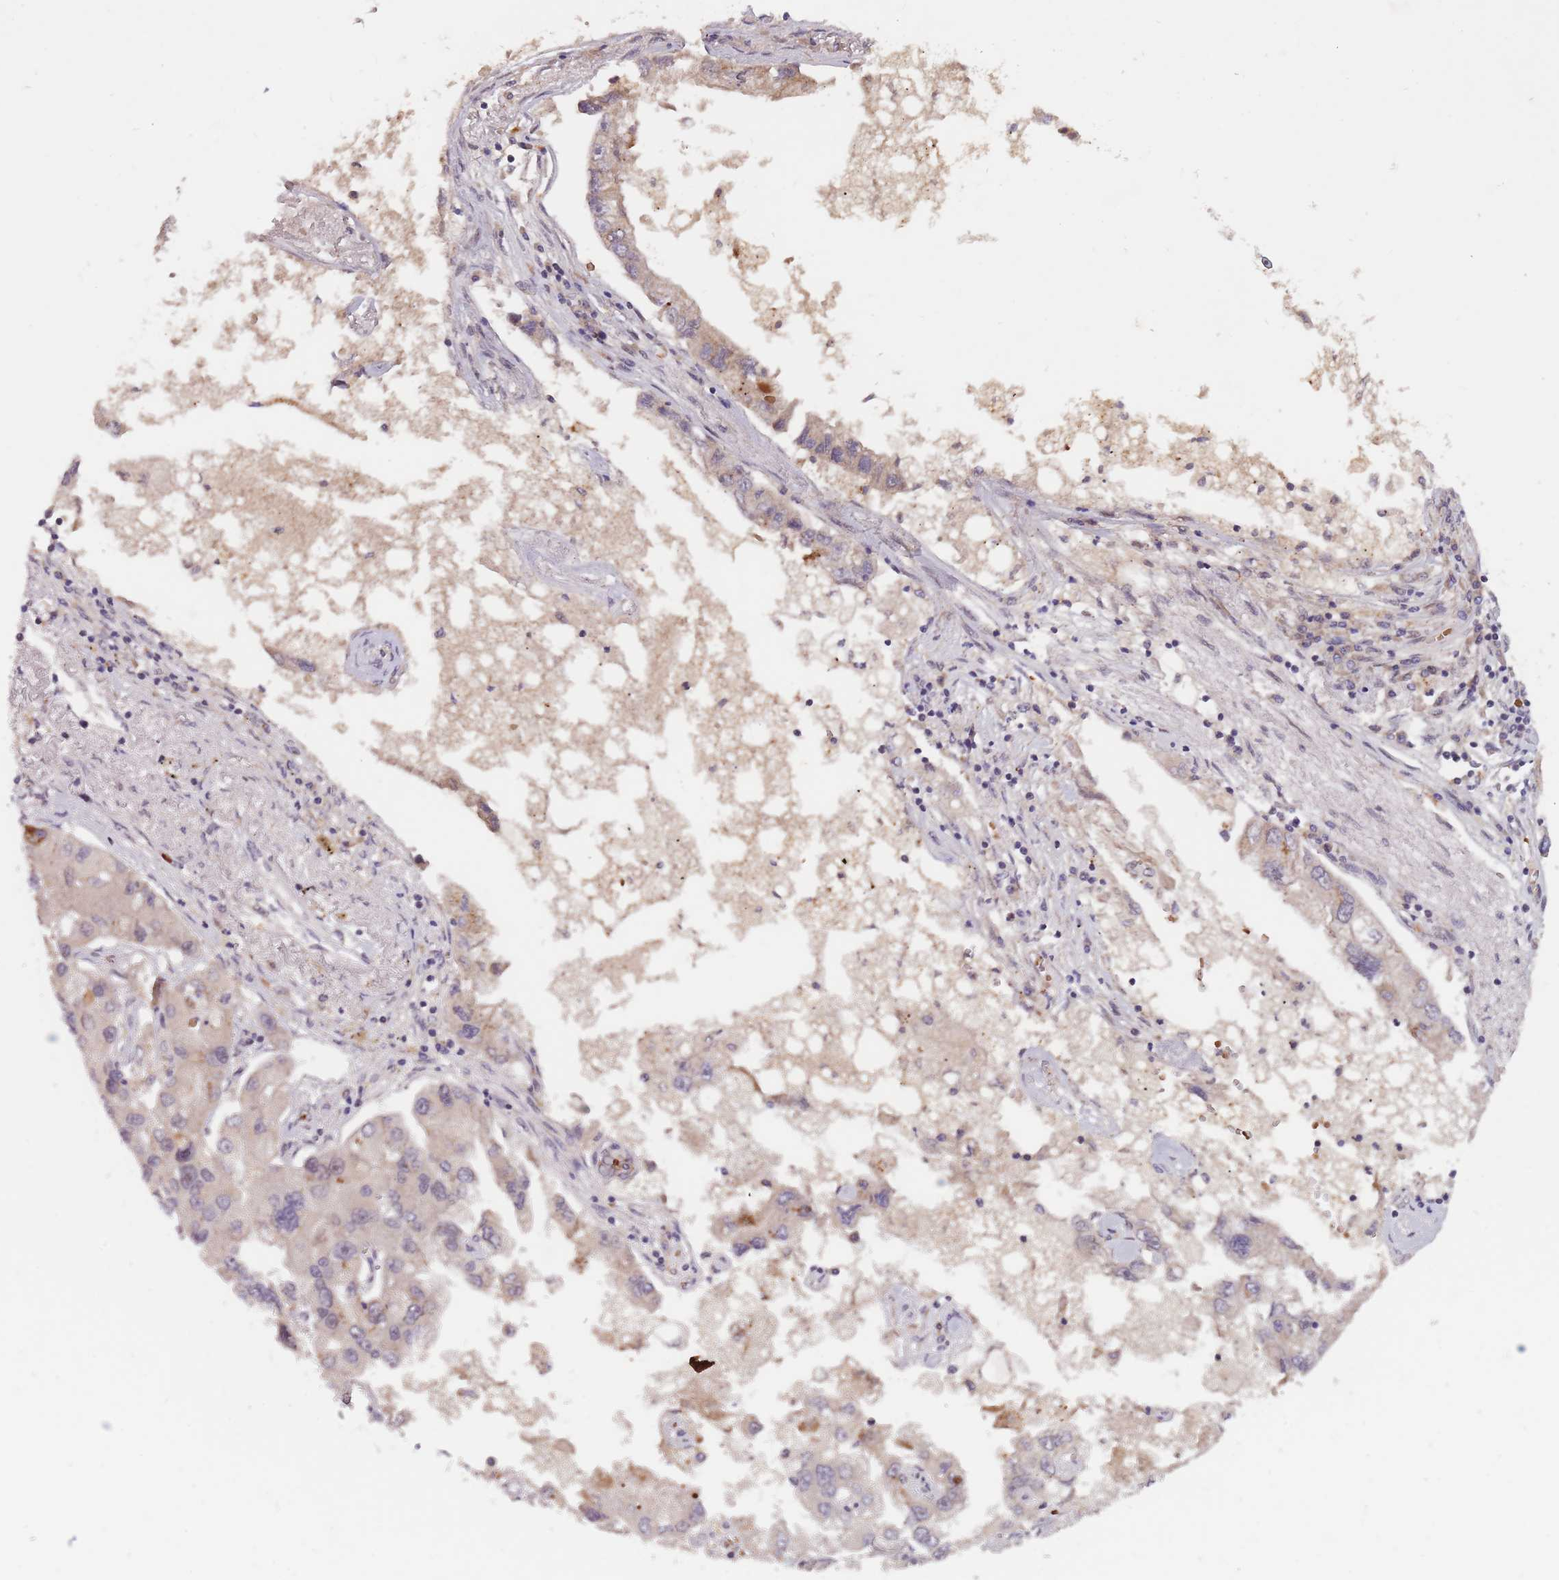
{"staining": {"intensity": "moderate", "quantity": "<25%", "location": "cytoplasmic/membranous"}, "tissue": "lung cancer", "cell_type": "Tumor cells", "image_type": "cancer", "snomed": [{"axis": "morphology", "description": "Adenocarcinoma, NOS"}, {"axis": "topography", "description": "Lung"}], "caption": "DAB immunohistochemical staining of lung adenocarcinoma demonstrates moderate cytoplasmic/membranous protein staining in about <25% of tumor cells.", "gene": "SECTM1", "patient": {"sex": "female", "age": 54}}